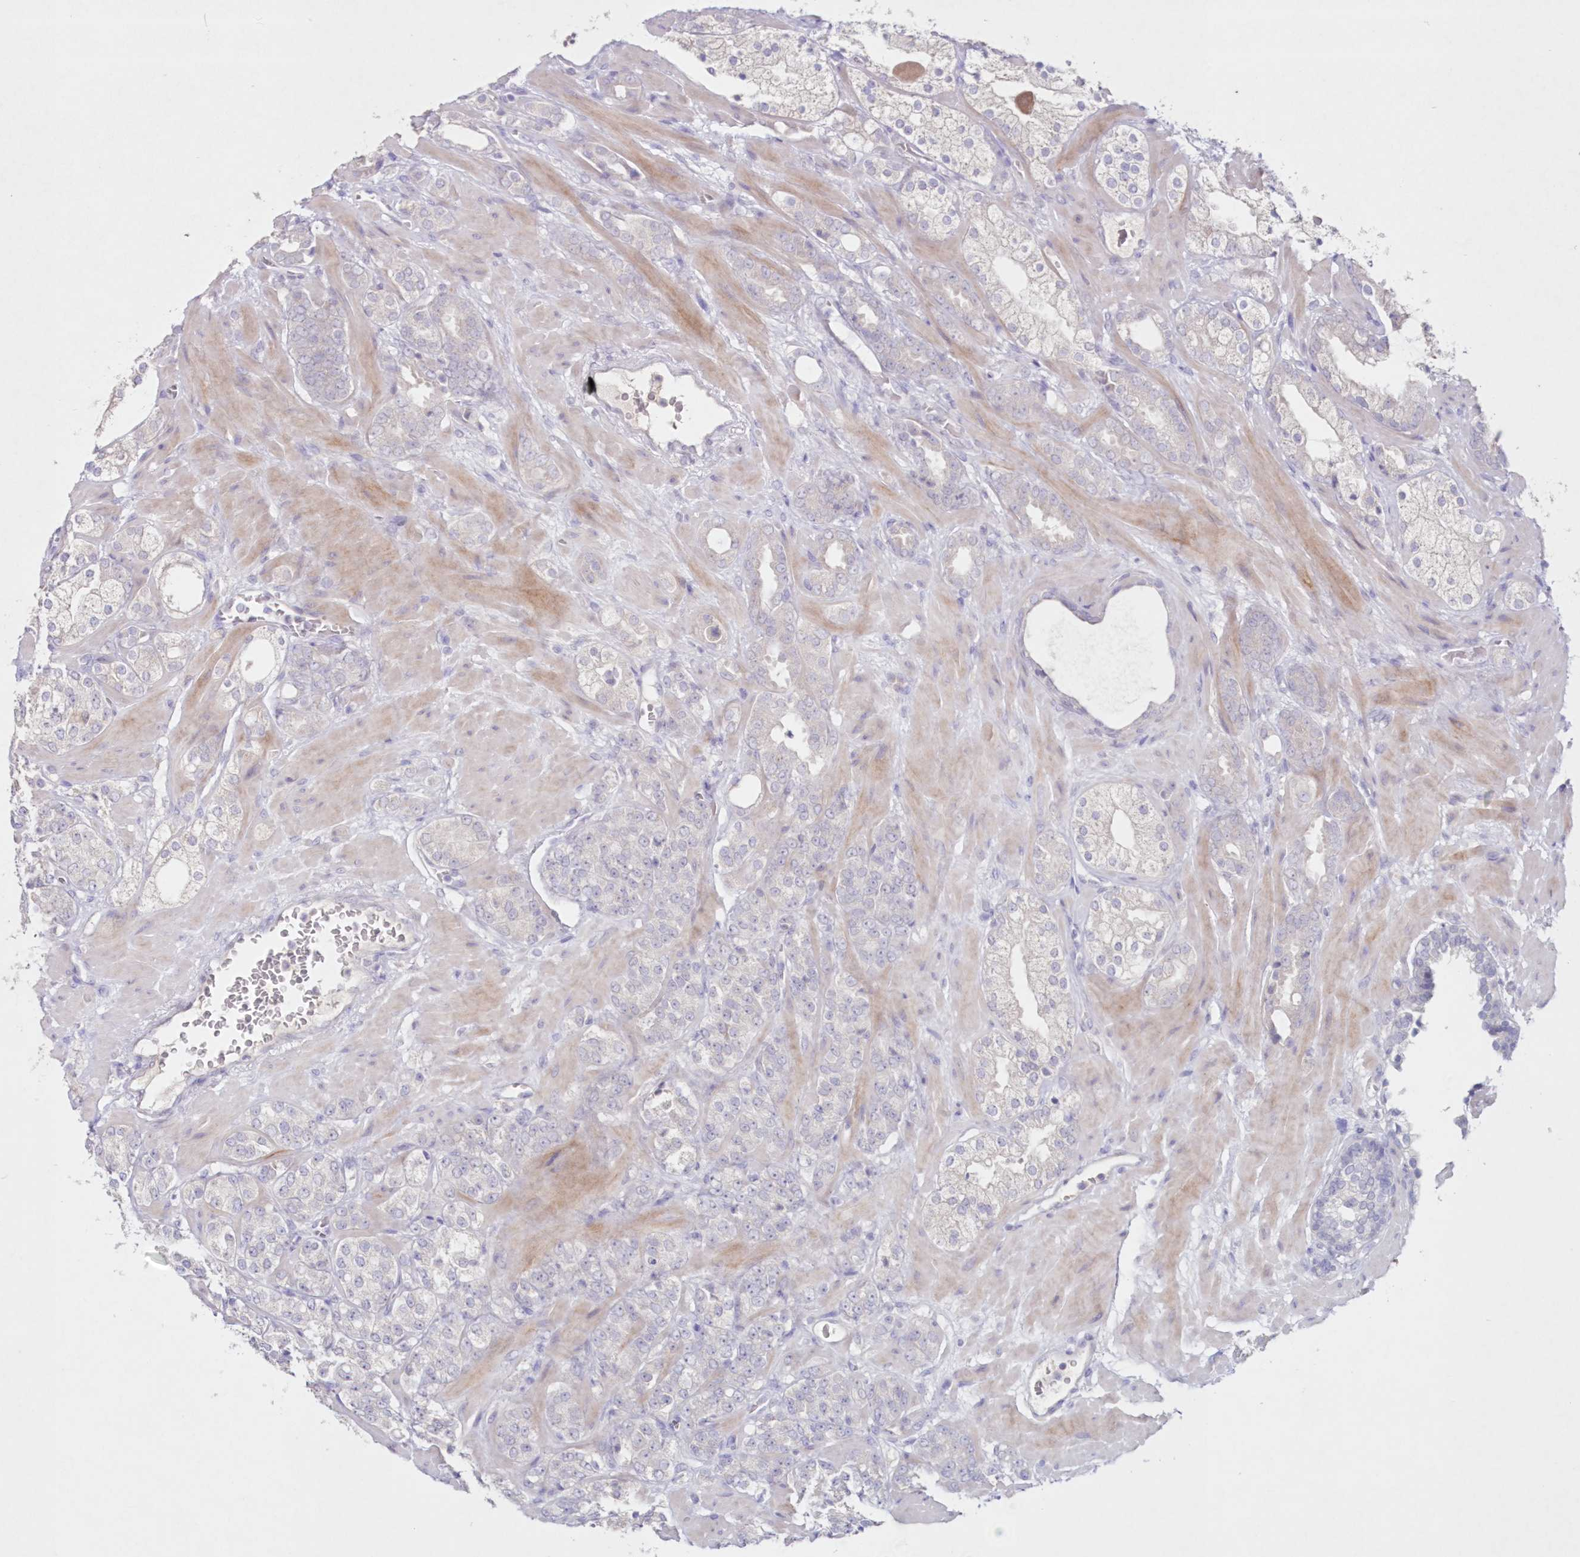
{"staining": {"intensity": "negative", "quantity": "none", "location": "none"}, "tissue": "prostate cancer", "cell_type": "Tumor cells", "image_type": "cancer", "snomed": [{"axis": "morphology", "description": "Adenocarcinoma, High grade"}, {"axis": "topography", "description": "Prostate"}], "caption": "High-grade adenocarcinoma (prostate) was stained to show a protein in brown. There is no significant positivity in tumor cells. (IHC, brightfield microscopy, high magnification).", "gene": "GCKR", "patient": {"sex": "male", "age": 64}}